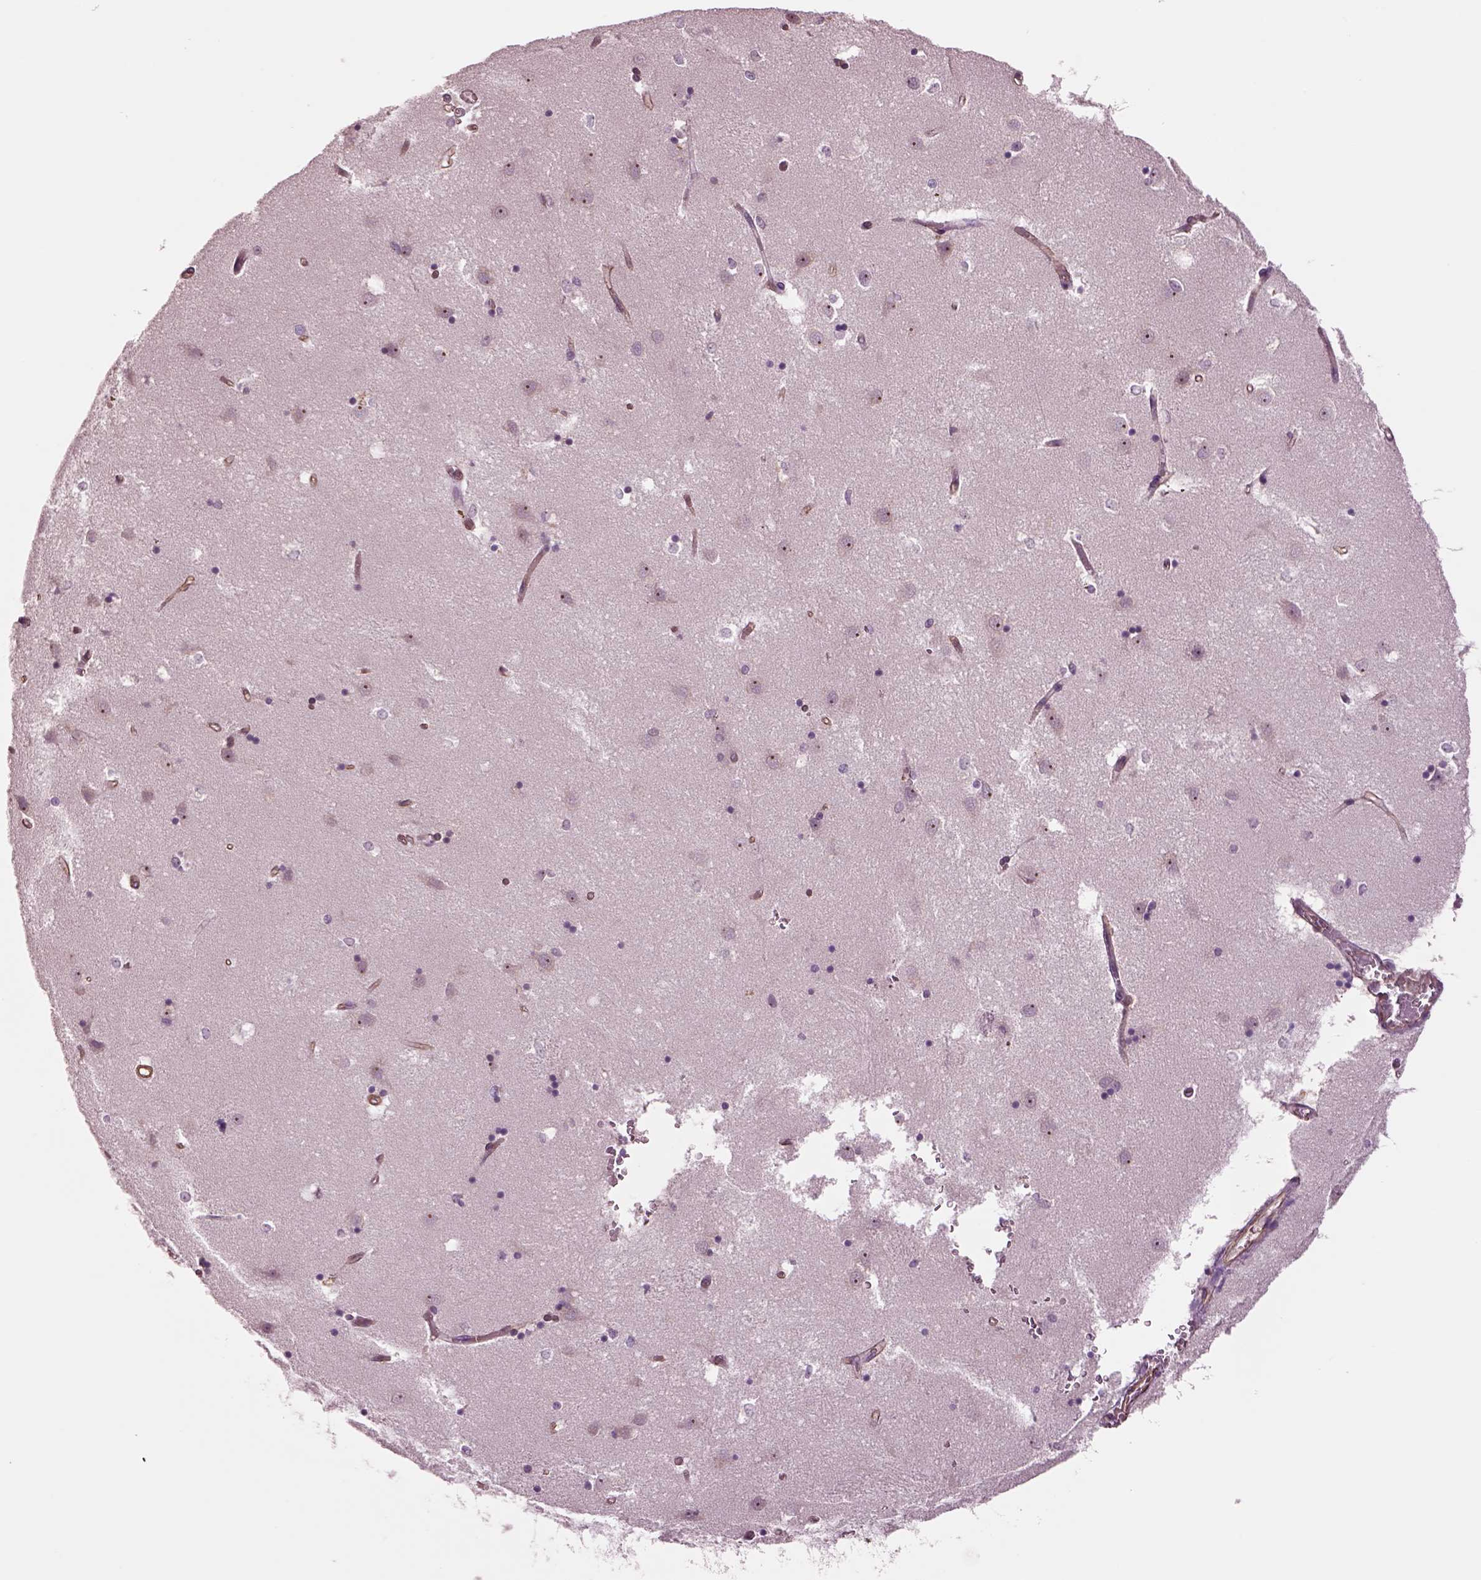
{"staining": {"intensity": "negative", "quantity": "none", "location": "none"}, "tissue": "caudate", "cell_type": "Glial cells", "image_type": "normal", "snomed": [{"axis": "morphology", "description": "Normal tissue, NOS"}, {"axis": "topography", "description": "Lateral ventricle wall"}], "caption": "A high-resolution image shows IHC staining of normal caudate, which exhibits no significant positivity in glial cells. The staining was performed using DAB (3,3'-diaminobenzidine) to visualize the protein expression in brown, while the nuclei were stained in blue with hematoxylin (Magnification: 20x).", "gene": "HTR1B", "patient": {"sex": "male", "age": 54}}